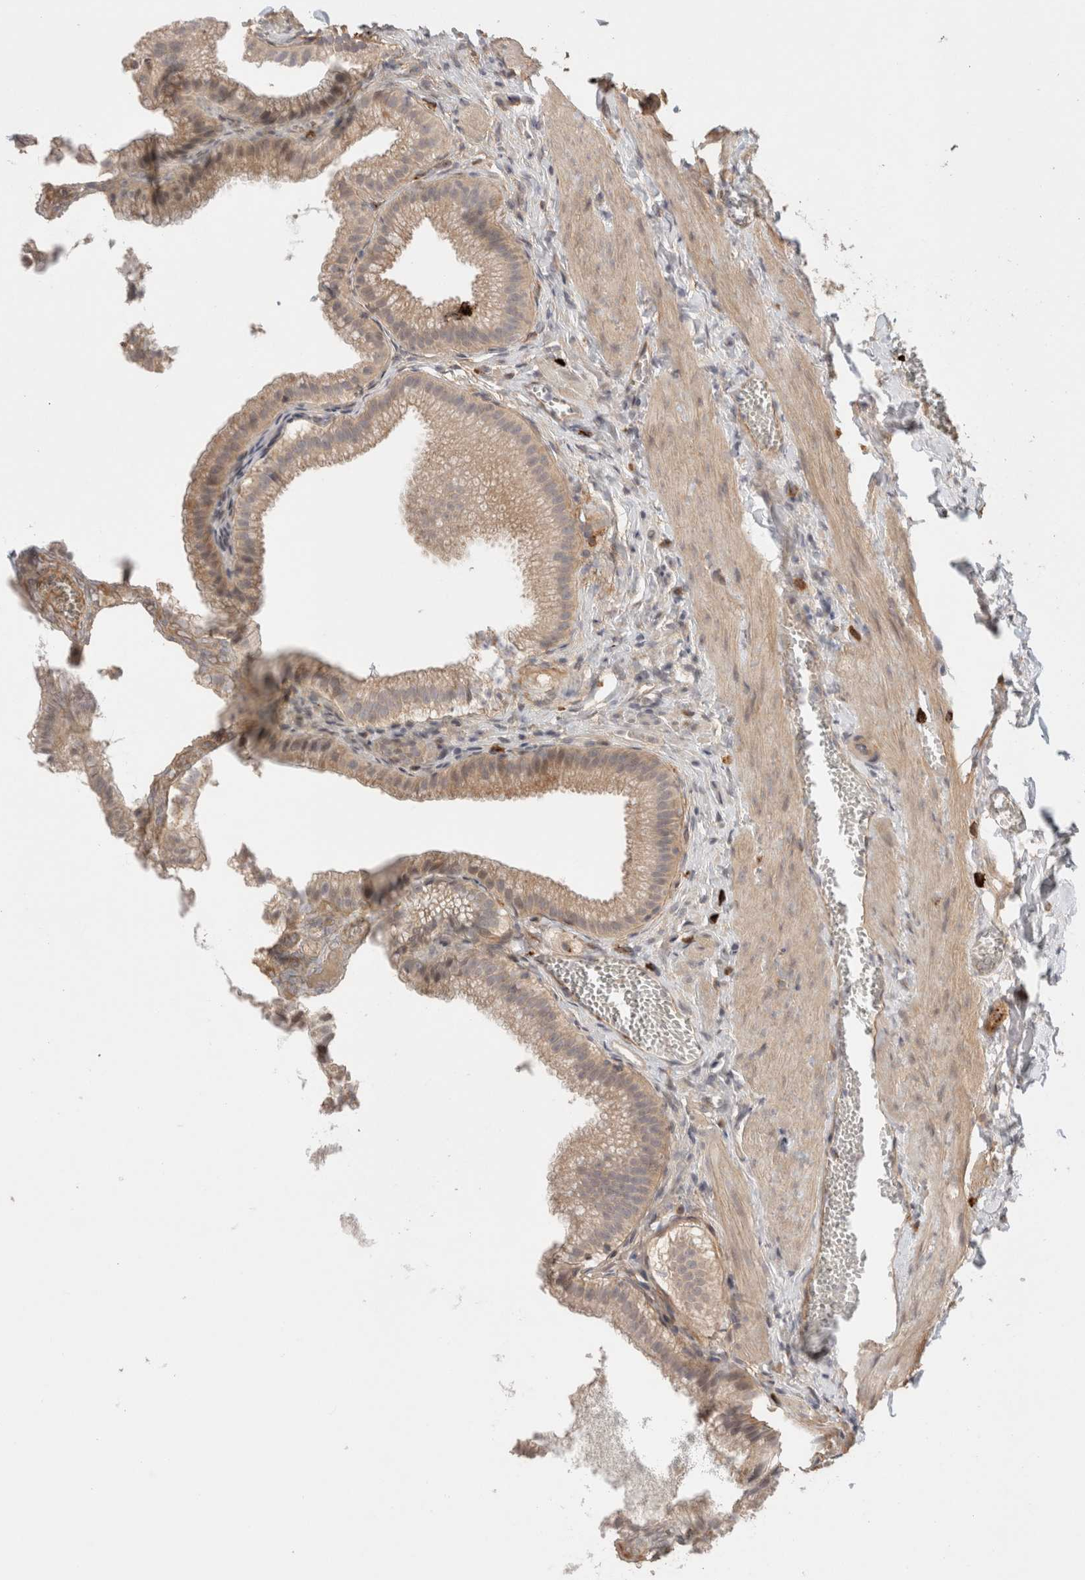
{"staining": {"intensity": "weak", "quantity": ">75%", "location": "cytoplasmic/membranous"}, "tissue": "gallbladder", "cell_type": "Glandular cells", "image_type": "normal", "snomed": [{"axis": "morphology", "description": "Normal tissue, NOS"}, {"axis": "topography", "description": "Gallbladder"}], "caption": "There is low levels of weak cytoplasmic/membranous positivity in glandular cells of unremarkable gallbladder, as demonstrated by immunohistochemical staining (brown color).", "gene": "HSPG2", "patient": {"sex": "male", "age": 38}}